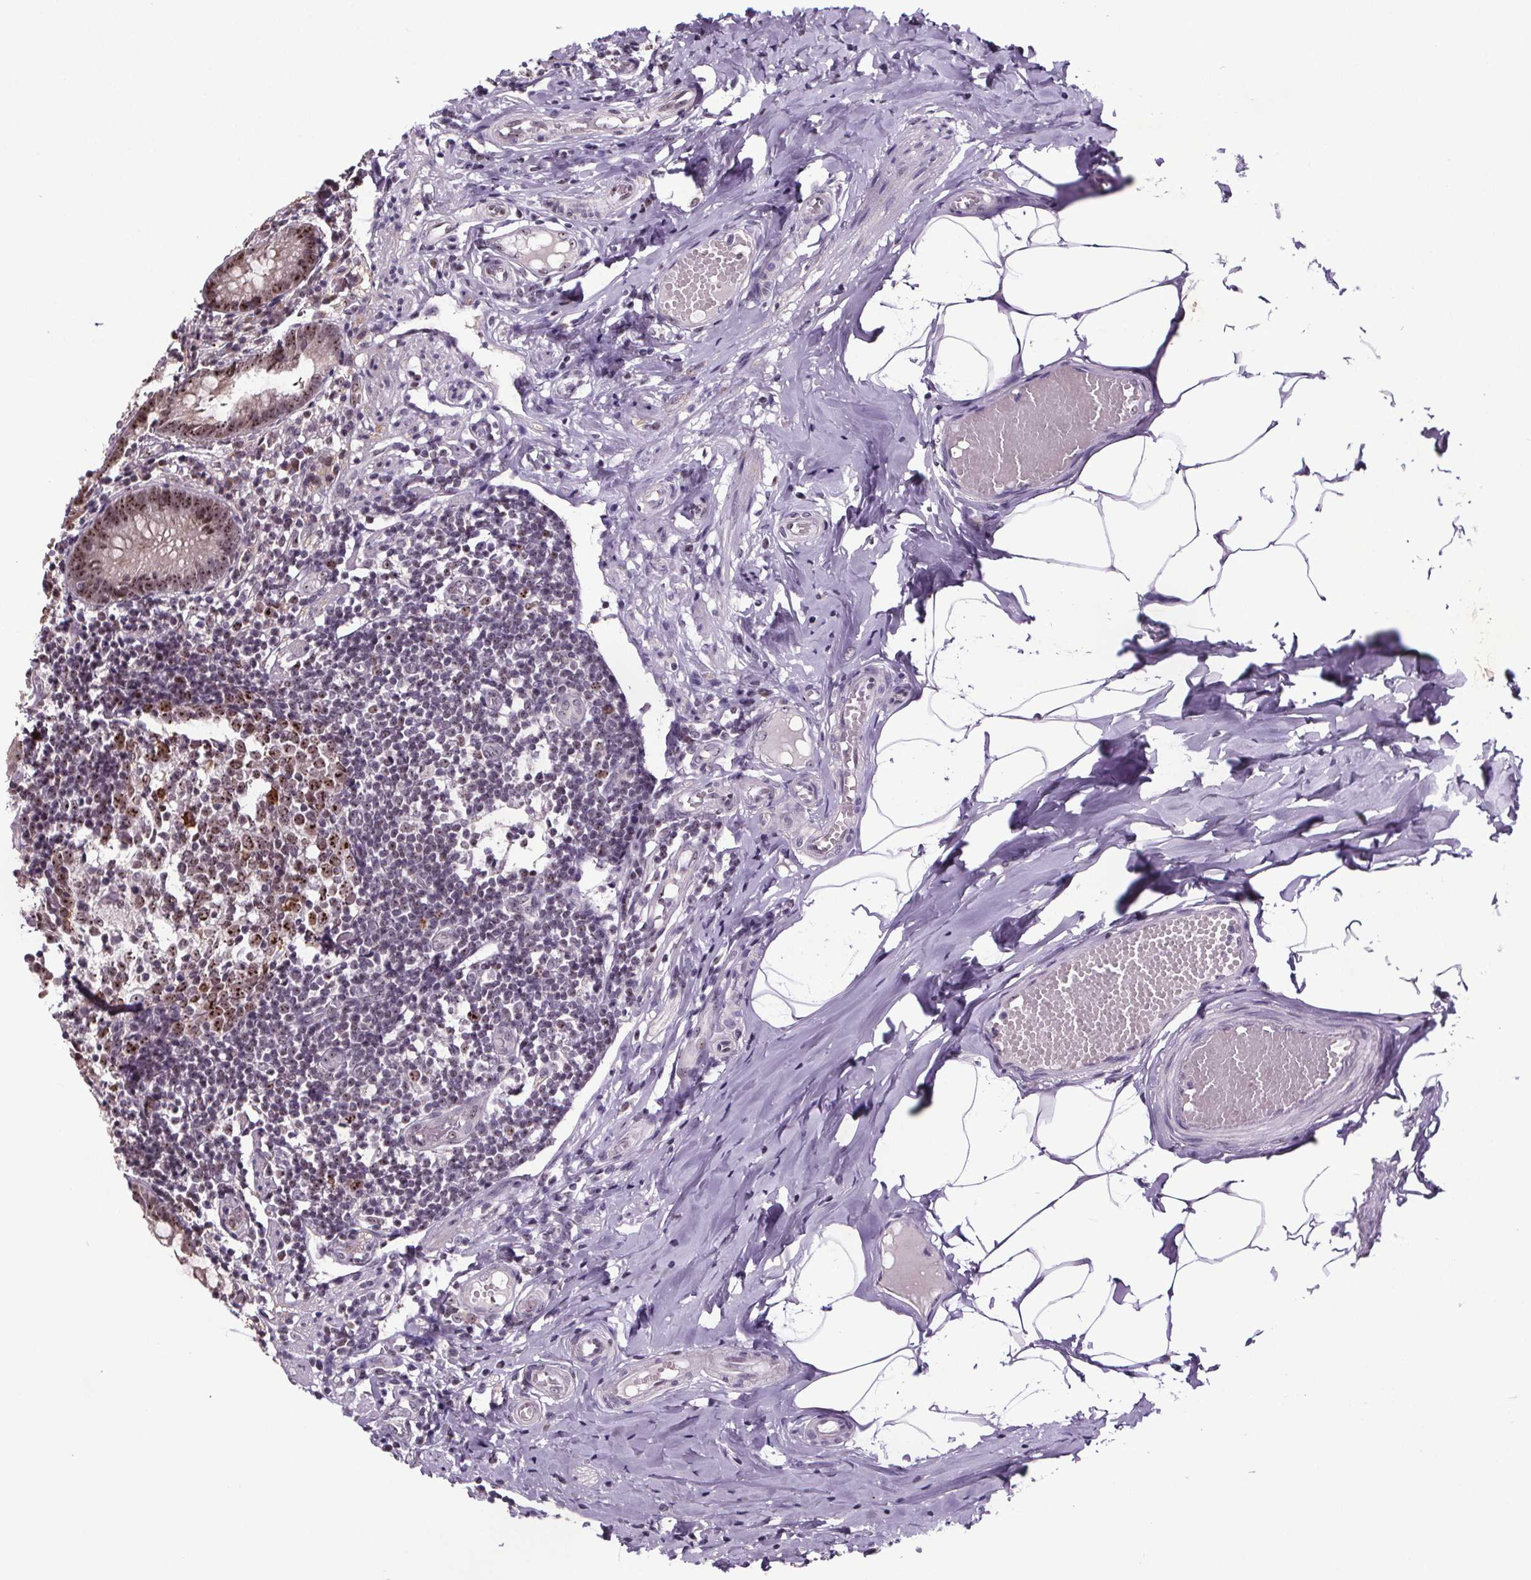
{"staining": {"intensity": "moderate", "quantity": ">75%", "location": "nuclear"}, "tissue": "appendix", "cell_type": "Glandular cells", "image_type": "normal", "snomed": [{"axis": "morphology", "description": "Normal tissue, NOS"}, {"axis": "topography", "description": "Appendix"}], "caption": "DAB immunohistochemical staining of unremarkable appendix reveals moderate nuclear protein staining in about >75% of glandular cells. Using DAB (3,3'-diaminobenzidine) (brown) and hematoxylin (blue) stains, captured at high magnification using brightfield microscopy.", "gene": "ATMIN", "patient": {"sex": "female", "age": 32}}